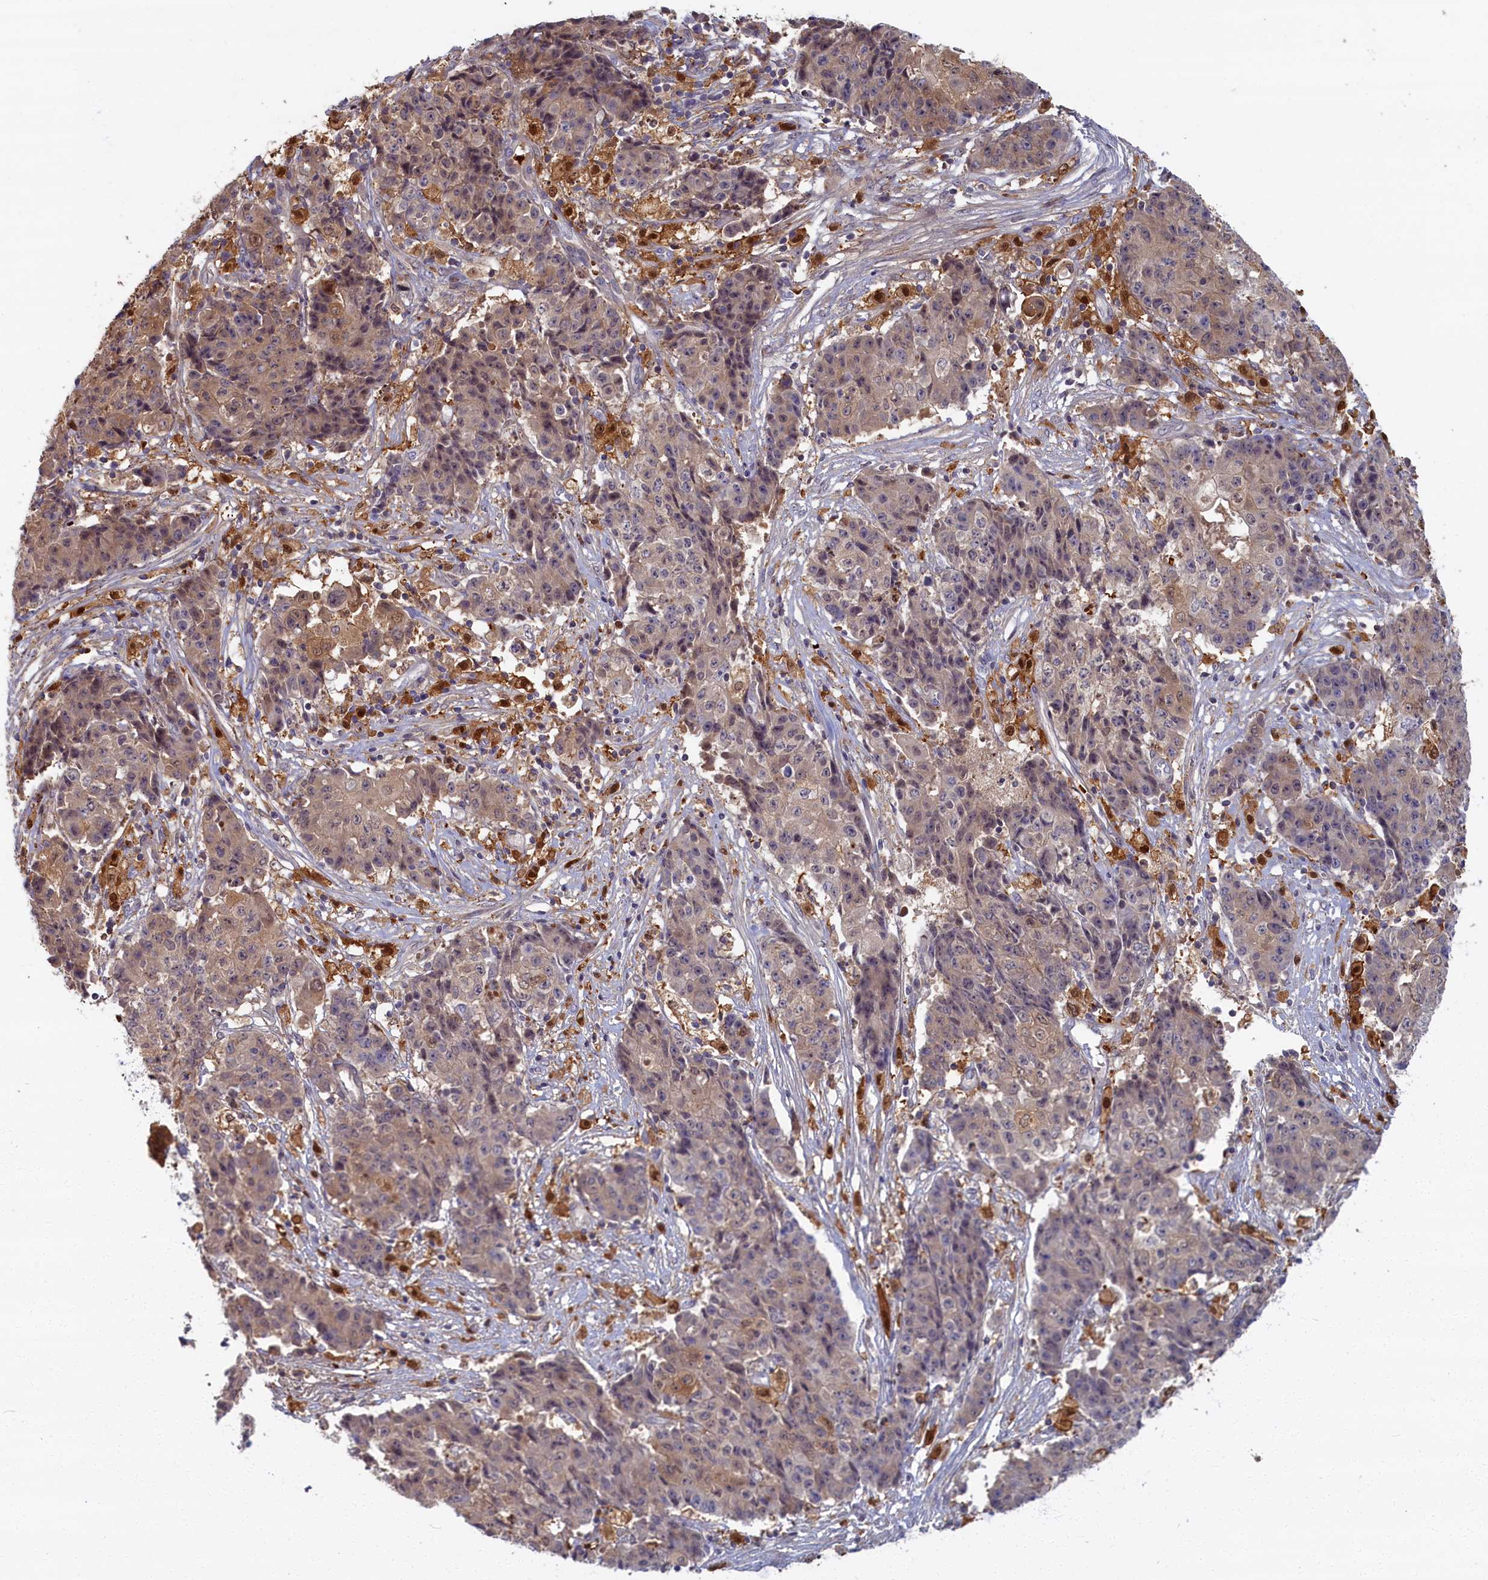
{"staining": {"intensity": "weak", "quantity": ">75%", "location": "cytoplasmic/membranous"}, "tissue": "ovarian cancer", "cell_type": "Tumor cells", "image_type": "cancer", "snomed": [{"axis": "morphology", "description": "Carcinoma, endometroid"}, {"axis": "topography", "description": "Ovary"}], "caption": "This is a micrograph of immunohistochemistry staining of endometroid carcinoma (ovarian), which shows weak positivity in the cytoplasmic/membranous of tumor cells.", "gene": "BLVRB", "patient": {"sex": "female", "age": 42}}